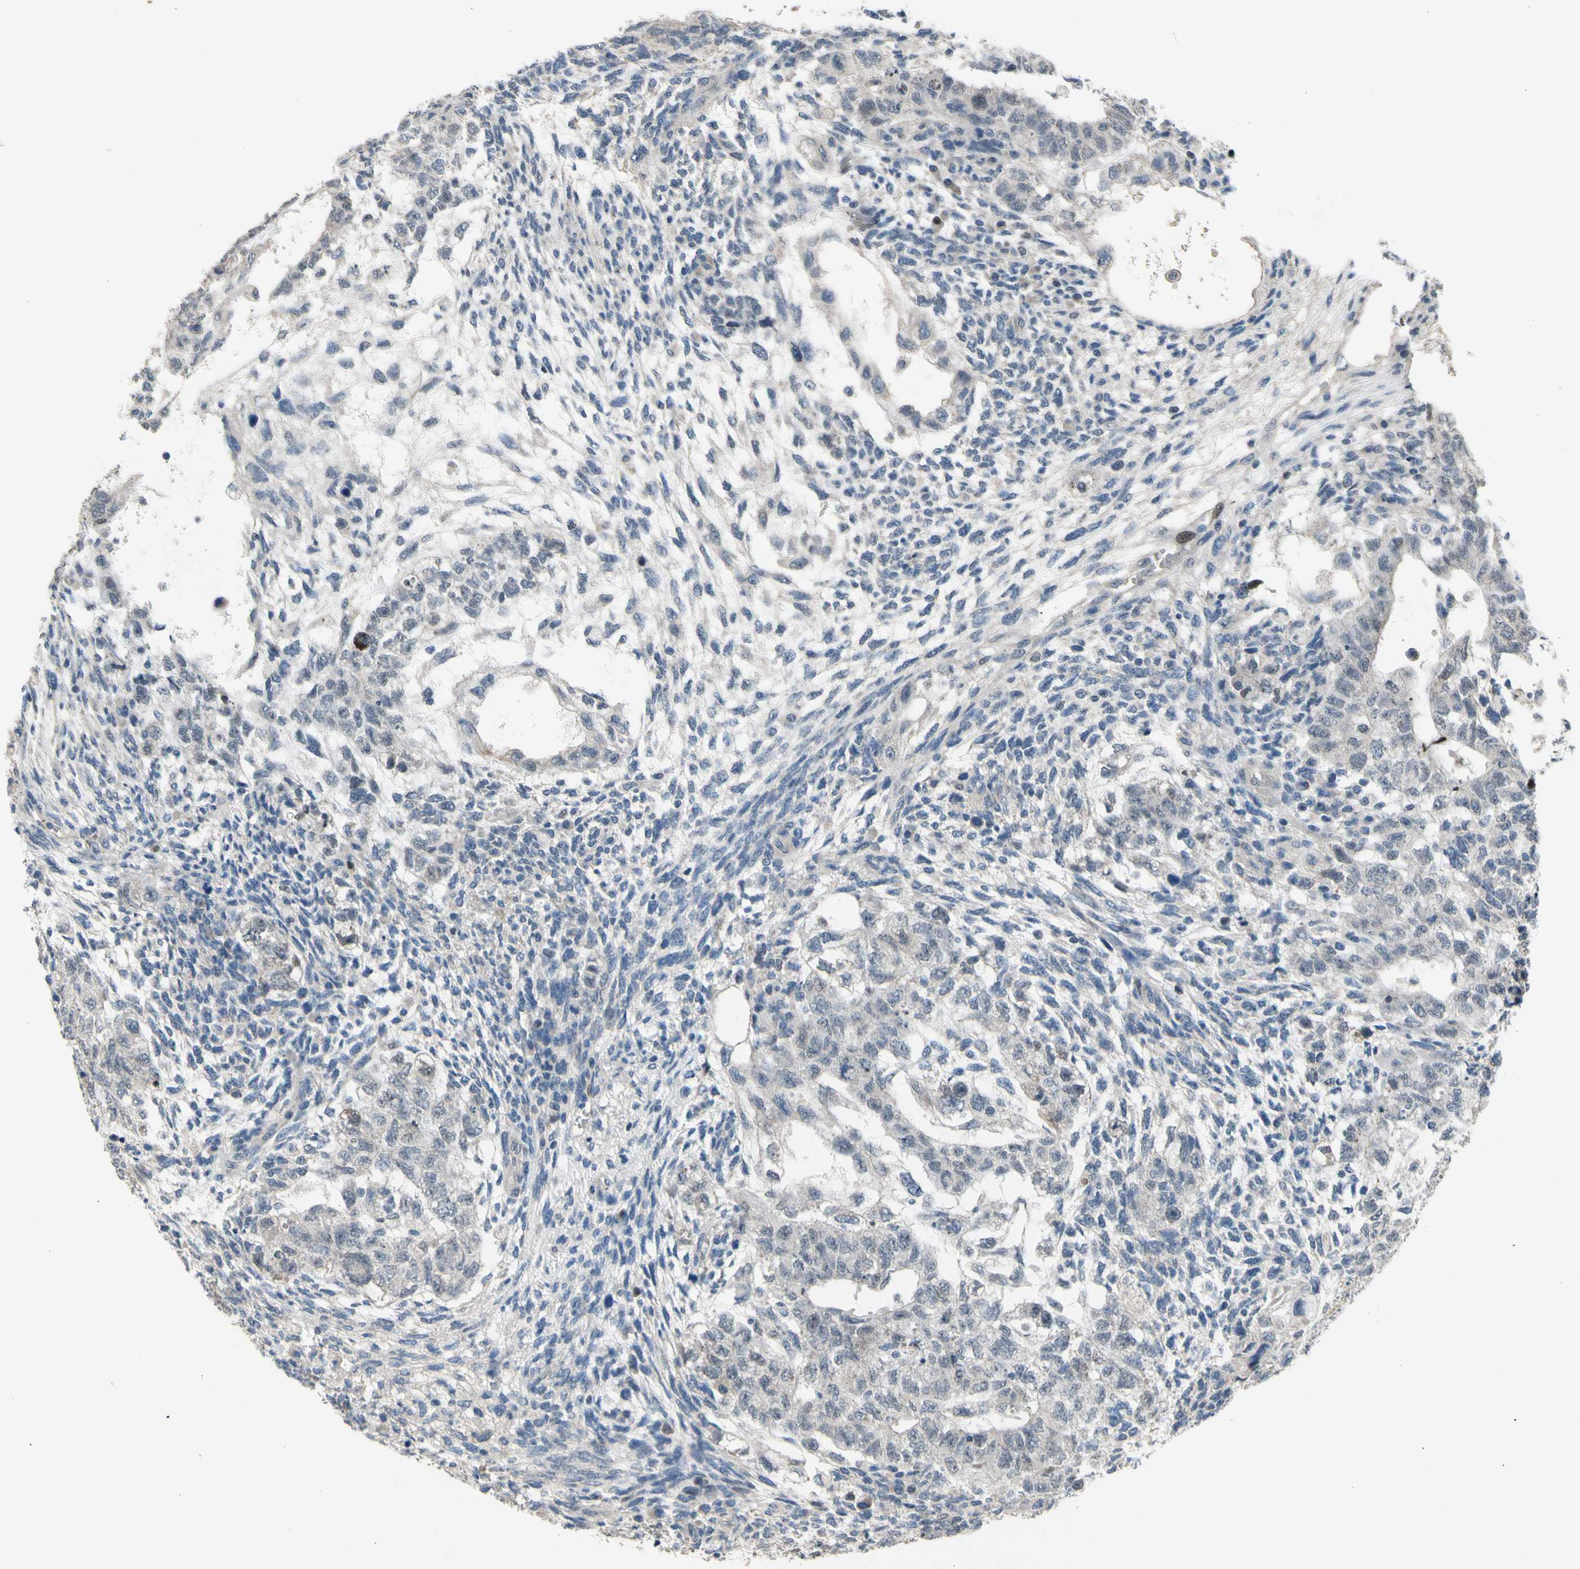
{"staining": {"intensity": "weak", "quantity": "<25%", "location": "nuclear"}, "tissue": "testis cancer", "cell_type": "Tumor cells", "image_type": "cancer", "snomed": [{"axis": "morphology", "description": "Normal tissue, NOS"}, {"axis": "morphology", "description": "Carcinoma, Embryonal, NOS"}, {"axis": "topography", "description": "Testis"}], "caption": "An IHC photomicrograph of testis cancer is shown. There is no staining in tumor cells of testis cancer.", "gene": "ZNF184", "patient": {"sex": "male", "age": 36}}